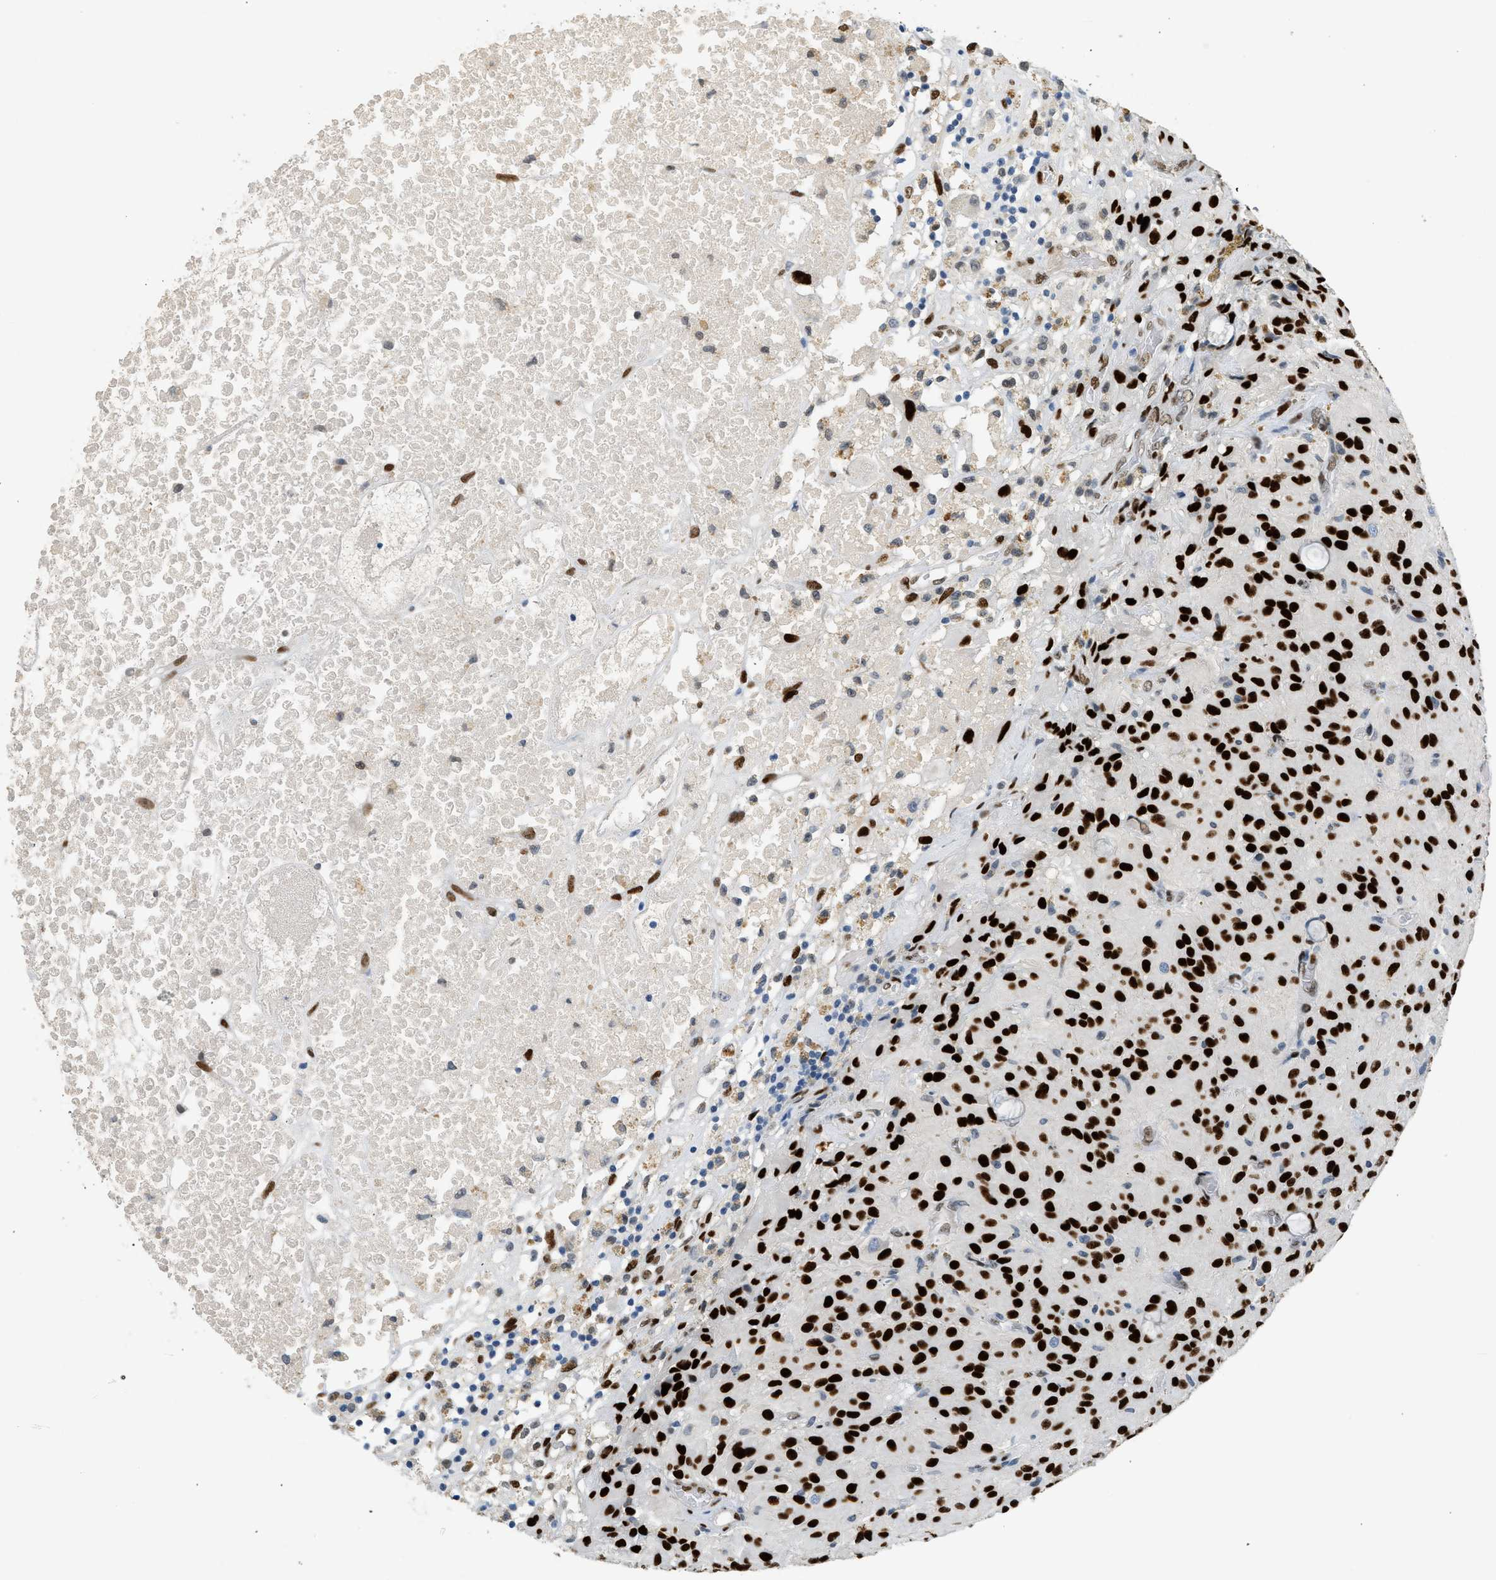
{"staining": {"intensity": "strong", "quantity": ">75%", "location": "nuclear"}, "tissue": "glioma", "cell_type": "Tumor cells", "image_type": "cancer", "snomed": [{"axis": "morphology", "description": "Glioma, malignant, High grade"}, {"axis": "topography", "description": "Brain"}], "caption": "Strong nuclear protein expression is appreciated in approximately >75% of tumor cells in glioma. The protein is stained brown, and the nuclei are stained in blue (DAB IHC with brightfield microscopy, high magnification).", "gene": "ZBTB20", "patient": {"sex": "female", "age": 59}}